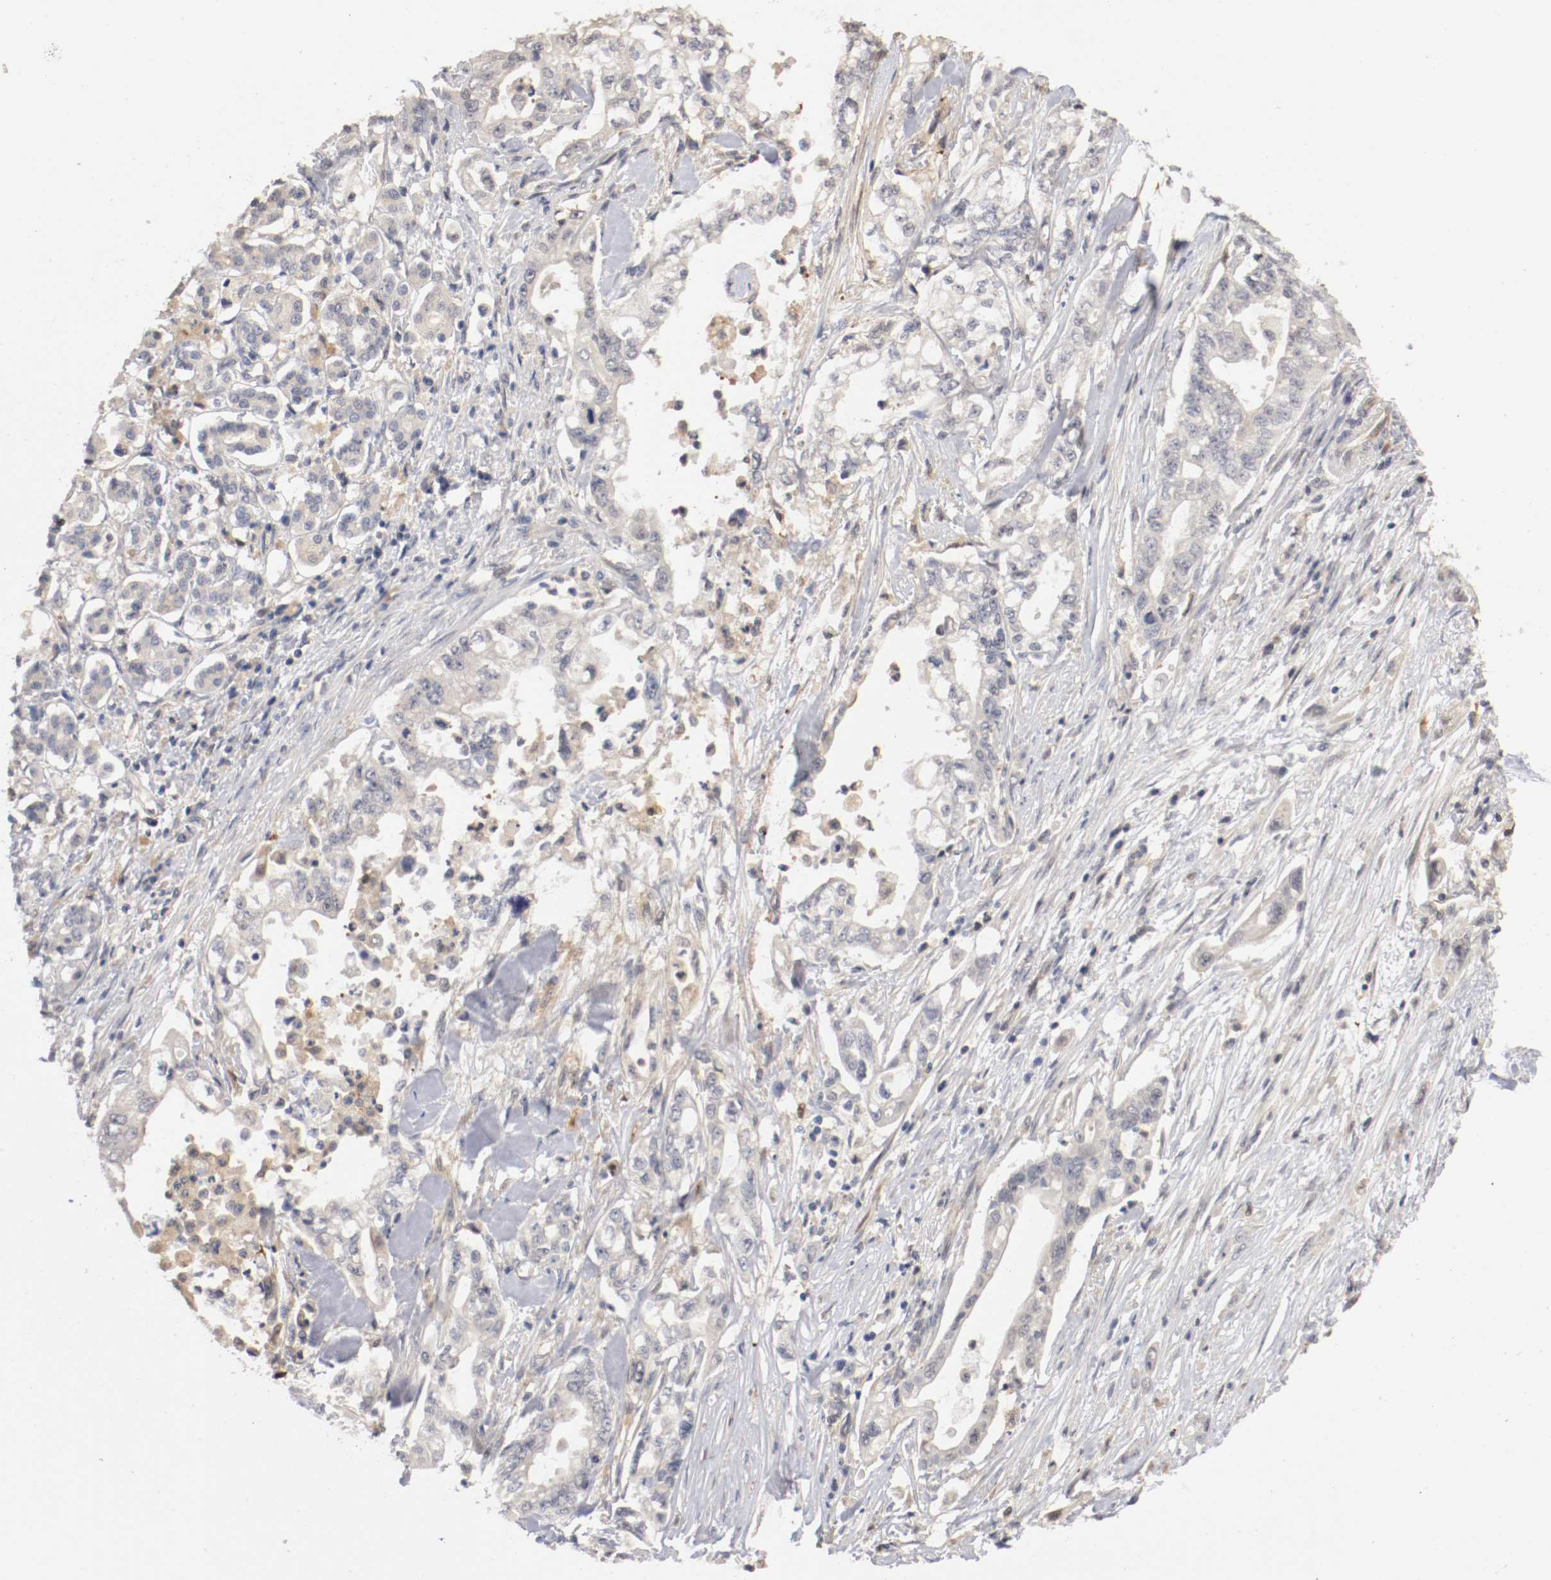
{"staining": {"intensity": "weak", "quantity": "<25%", "location": "cytoplasmic/membranous"}, "tissue": "pancreatic cancer", "cell_type": "Tumor cells", "image_type": "cancer", "snomed": [{"axis": "morphology", "description": "Normal tissue, NOS"}, {"axis": "topography", "description": "Pancreas"}], "caption": "This is a image of immunohistochemistry (IHC) staining of pancreatic cancer, which shows no expression in tumor cells.", "gene": "RBM23", "patient": {"sex": "male", "age": 42}}